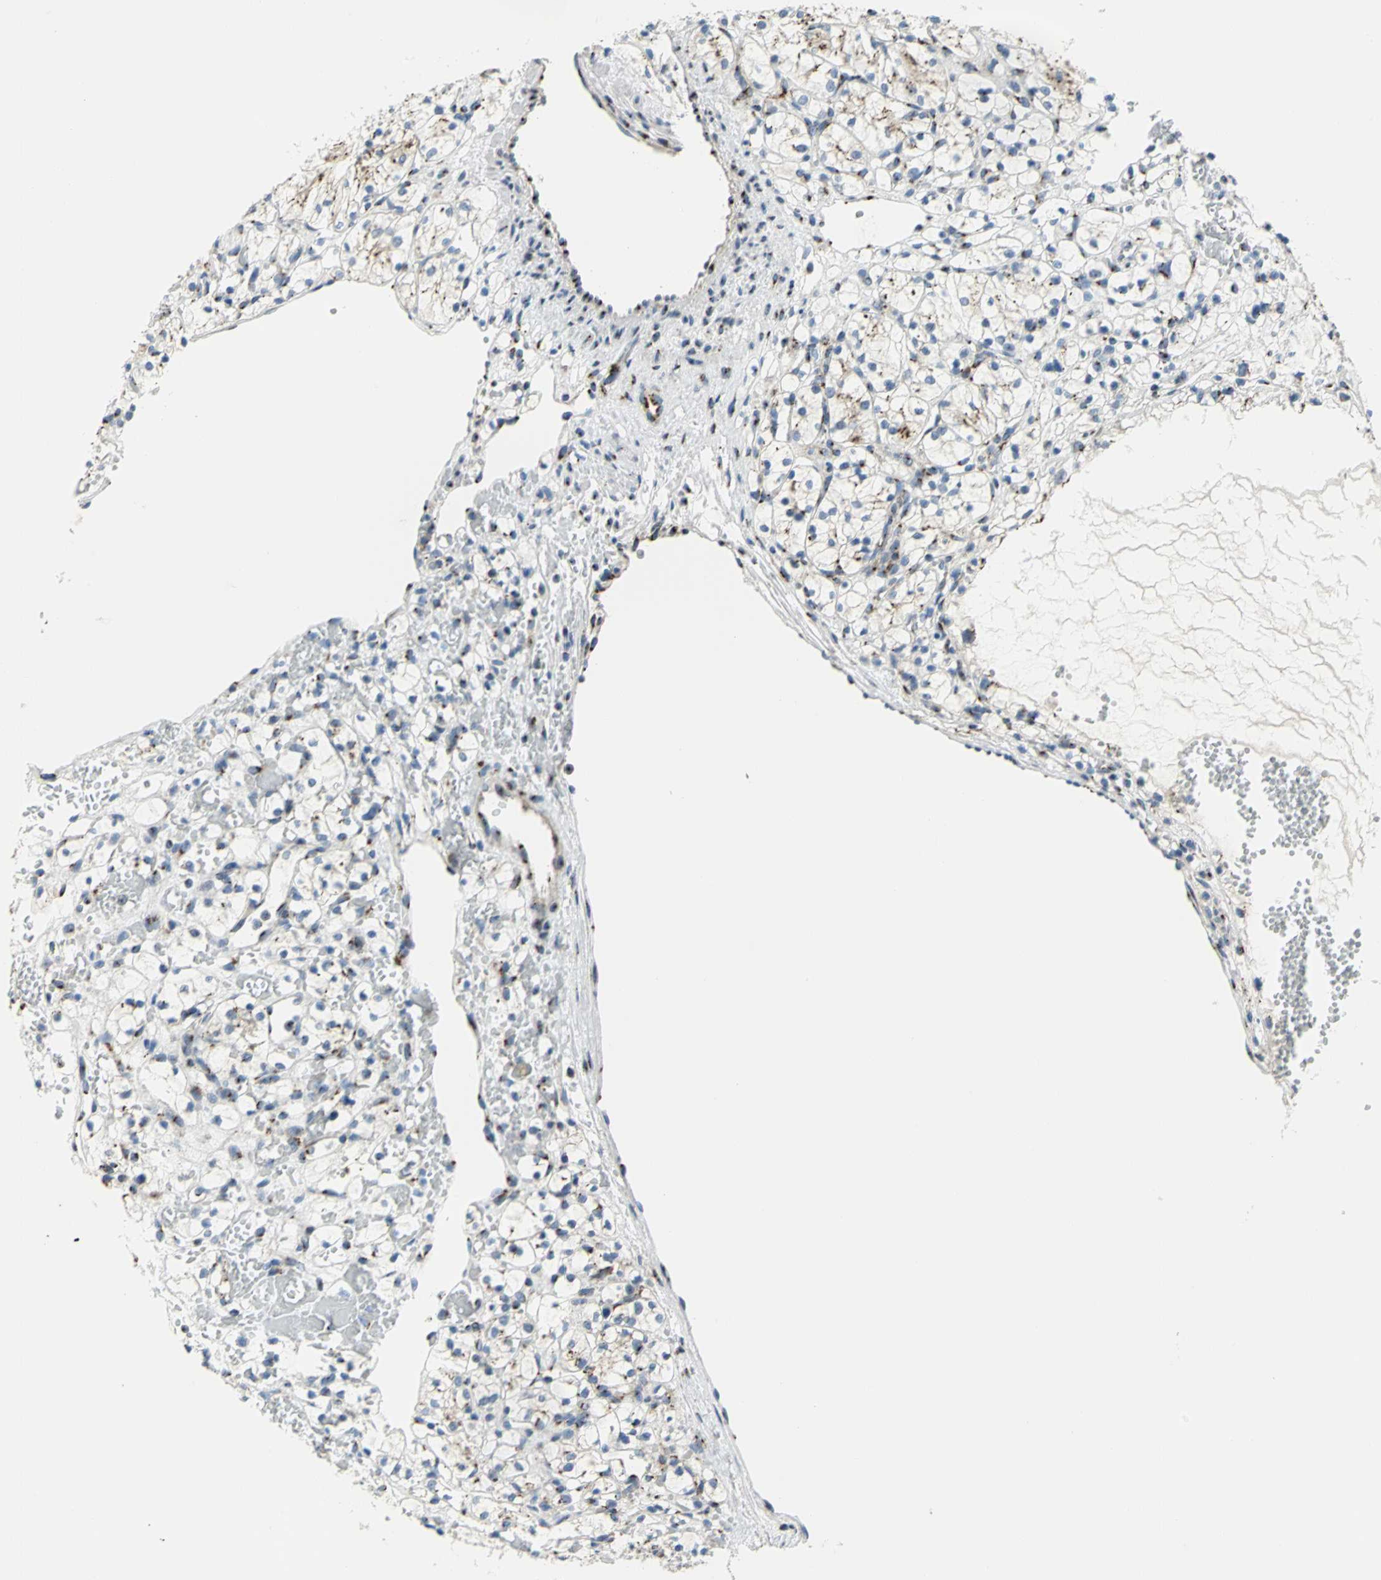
{"staining": {"intensity": "weak", "quantity": "25%-75%", "location": "cytoplasmic/membranous"}, "tissue": "renal cancer", "cell_type": "Tumor cells", "image_type": "cancer", "snomed": [{"axis": "morphology", "description": "Adenocarcinoma, NOS"}, {"axis": "topography", "description": "Kidney"}], "caption": "Approximately 25%-75% of tumor cells in renal adenocarcinoma show weak cytoplasmic/membranous protein staining as visualized by brown immunohistochemical staining.", "gene": "GPR3", "patient": {"sex": "female", "age": 60}}